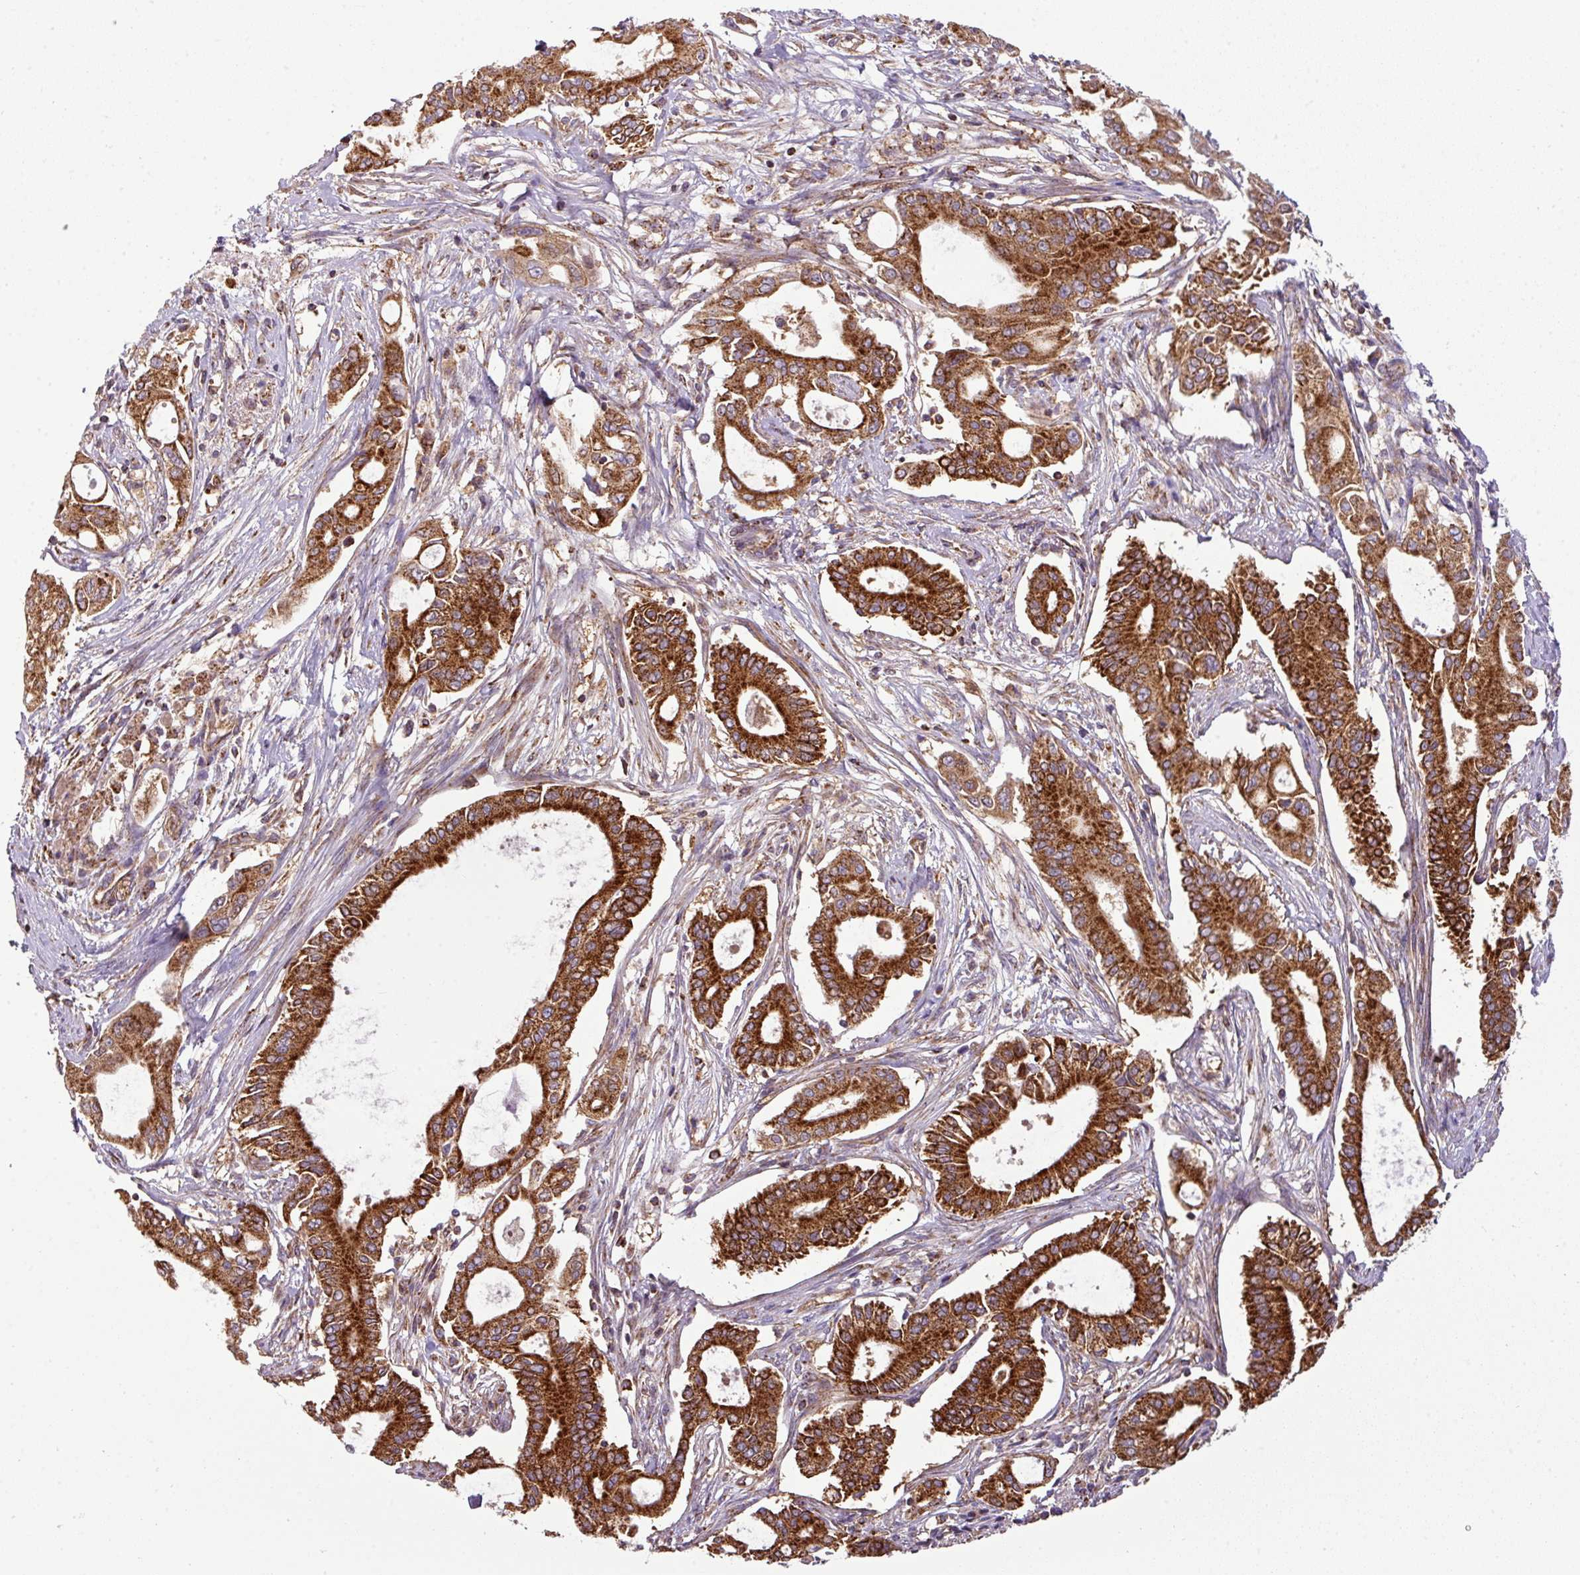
{"staining": {"intensity": "strong", "quantity": ">75%", "location": "cytoplasmic/membranous"}, "tissue": "pancreatic cancer", "cell_type": "Tumor cells", "image_type": "cancer", "snomed": [{"axis": "morphology", "description": "Adenocarcinoma, NOS"}, {"axis": "topography", "description": "Pancreas"}], "caption": "This histopathology image reveals immunohistochemistry (IHC) staining of human adenocarcinoma (pancreatic), with high strong cytoplasmic/membranous staining in approximately >75% of tumor cells.", "gene": "PRELID3B", "patient": {"sex": "female", "age": 68}}